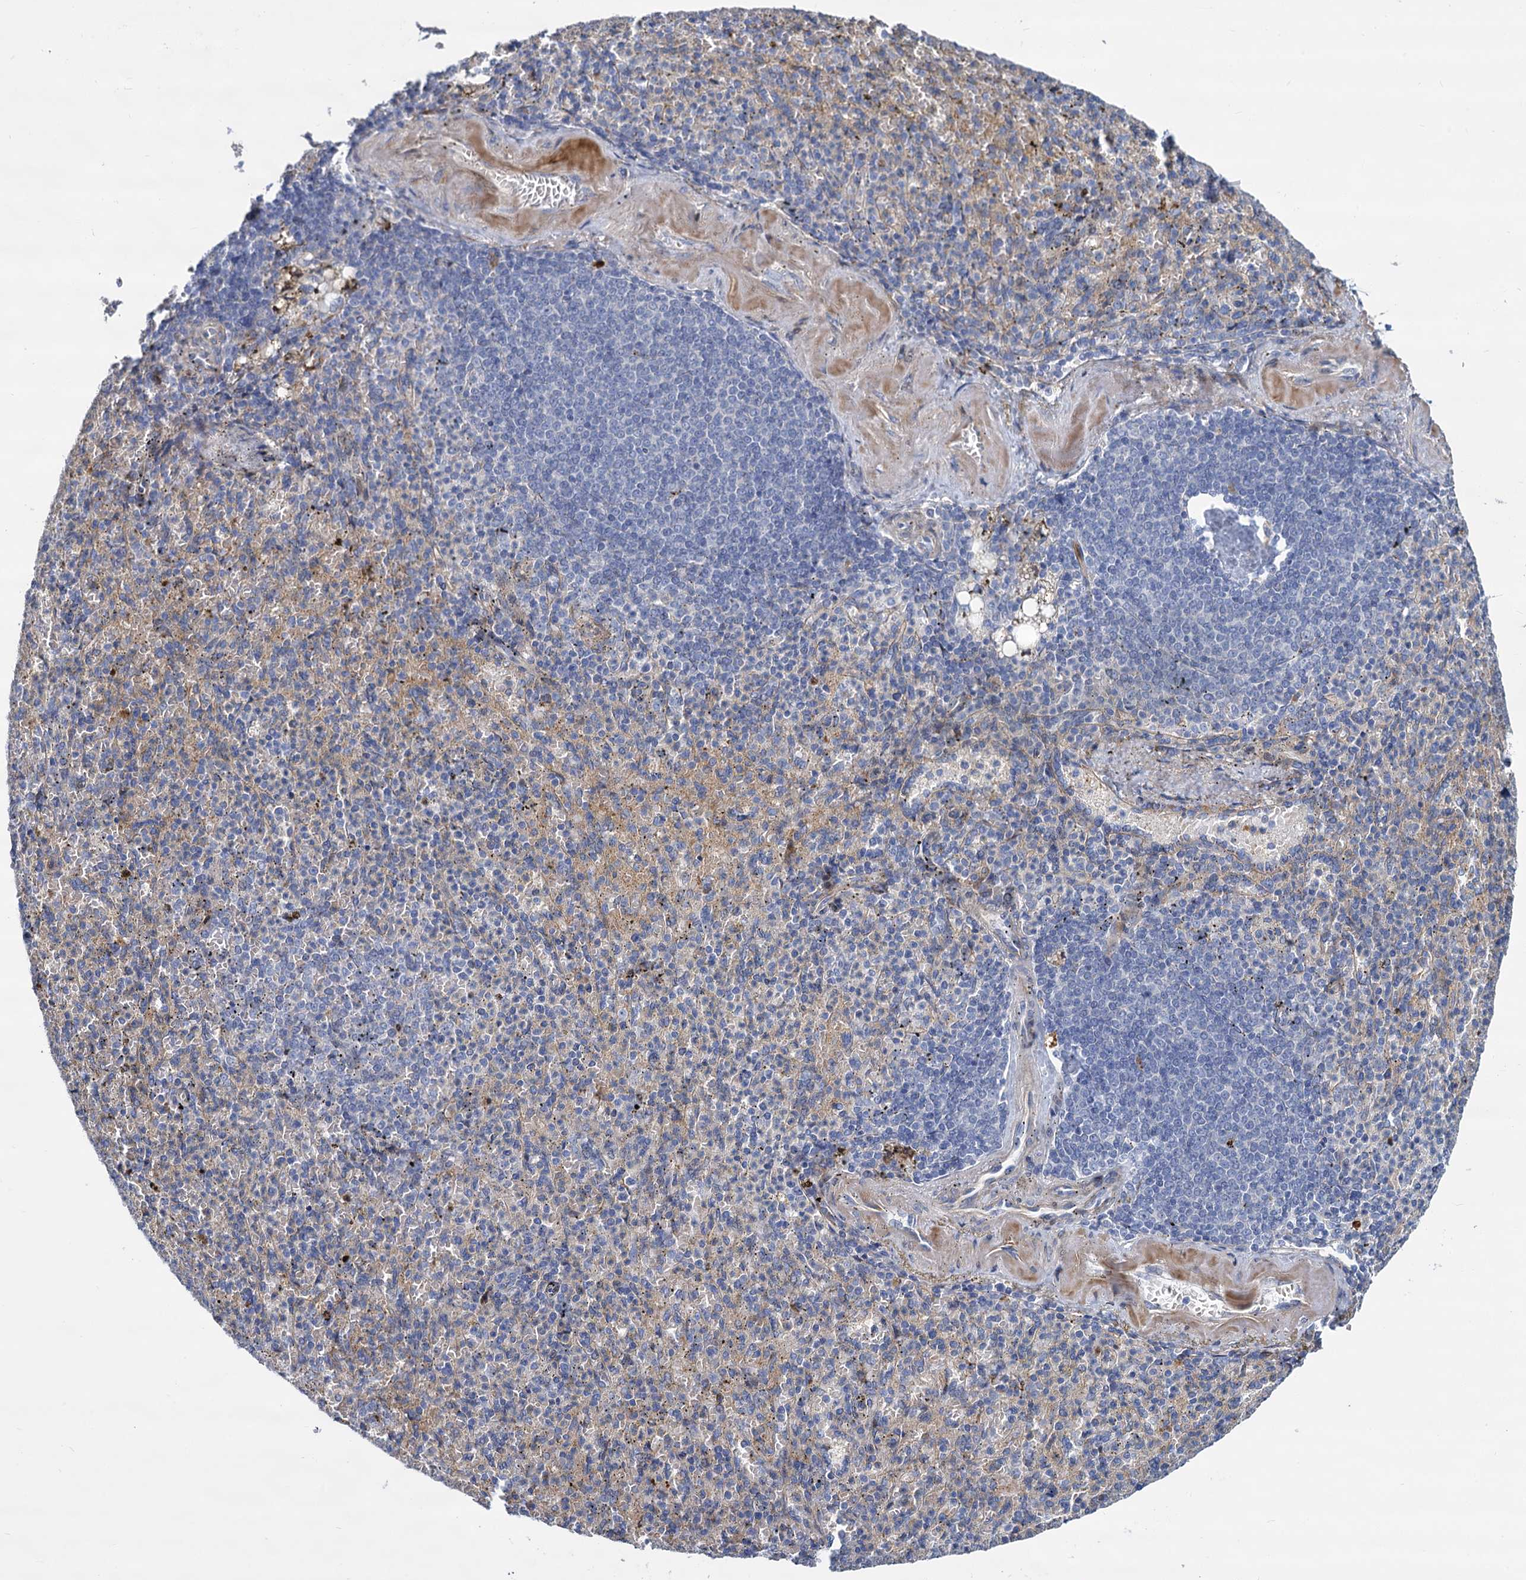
{"staining": {"intensity": "negative", "quantity": "none", "location": "none"}, "tissue": "spleen", "cell_type": "Cells in red pulp", "image_type": "normal", "snomed": [{"axis": "morphology", "description": "Normal tissue, NOS"}, {"axis": "topography", "description": "Spleen"}], "caption": "This is a micrograph of immunohistochemistry staining of unremarkable spleen, which shows no positivity in cells in red pulp. (DAB immunohistochemistry, high magnification).", "gene": "TRIM77", "patient": {"sex": "female", "age": 74}}